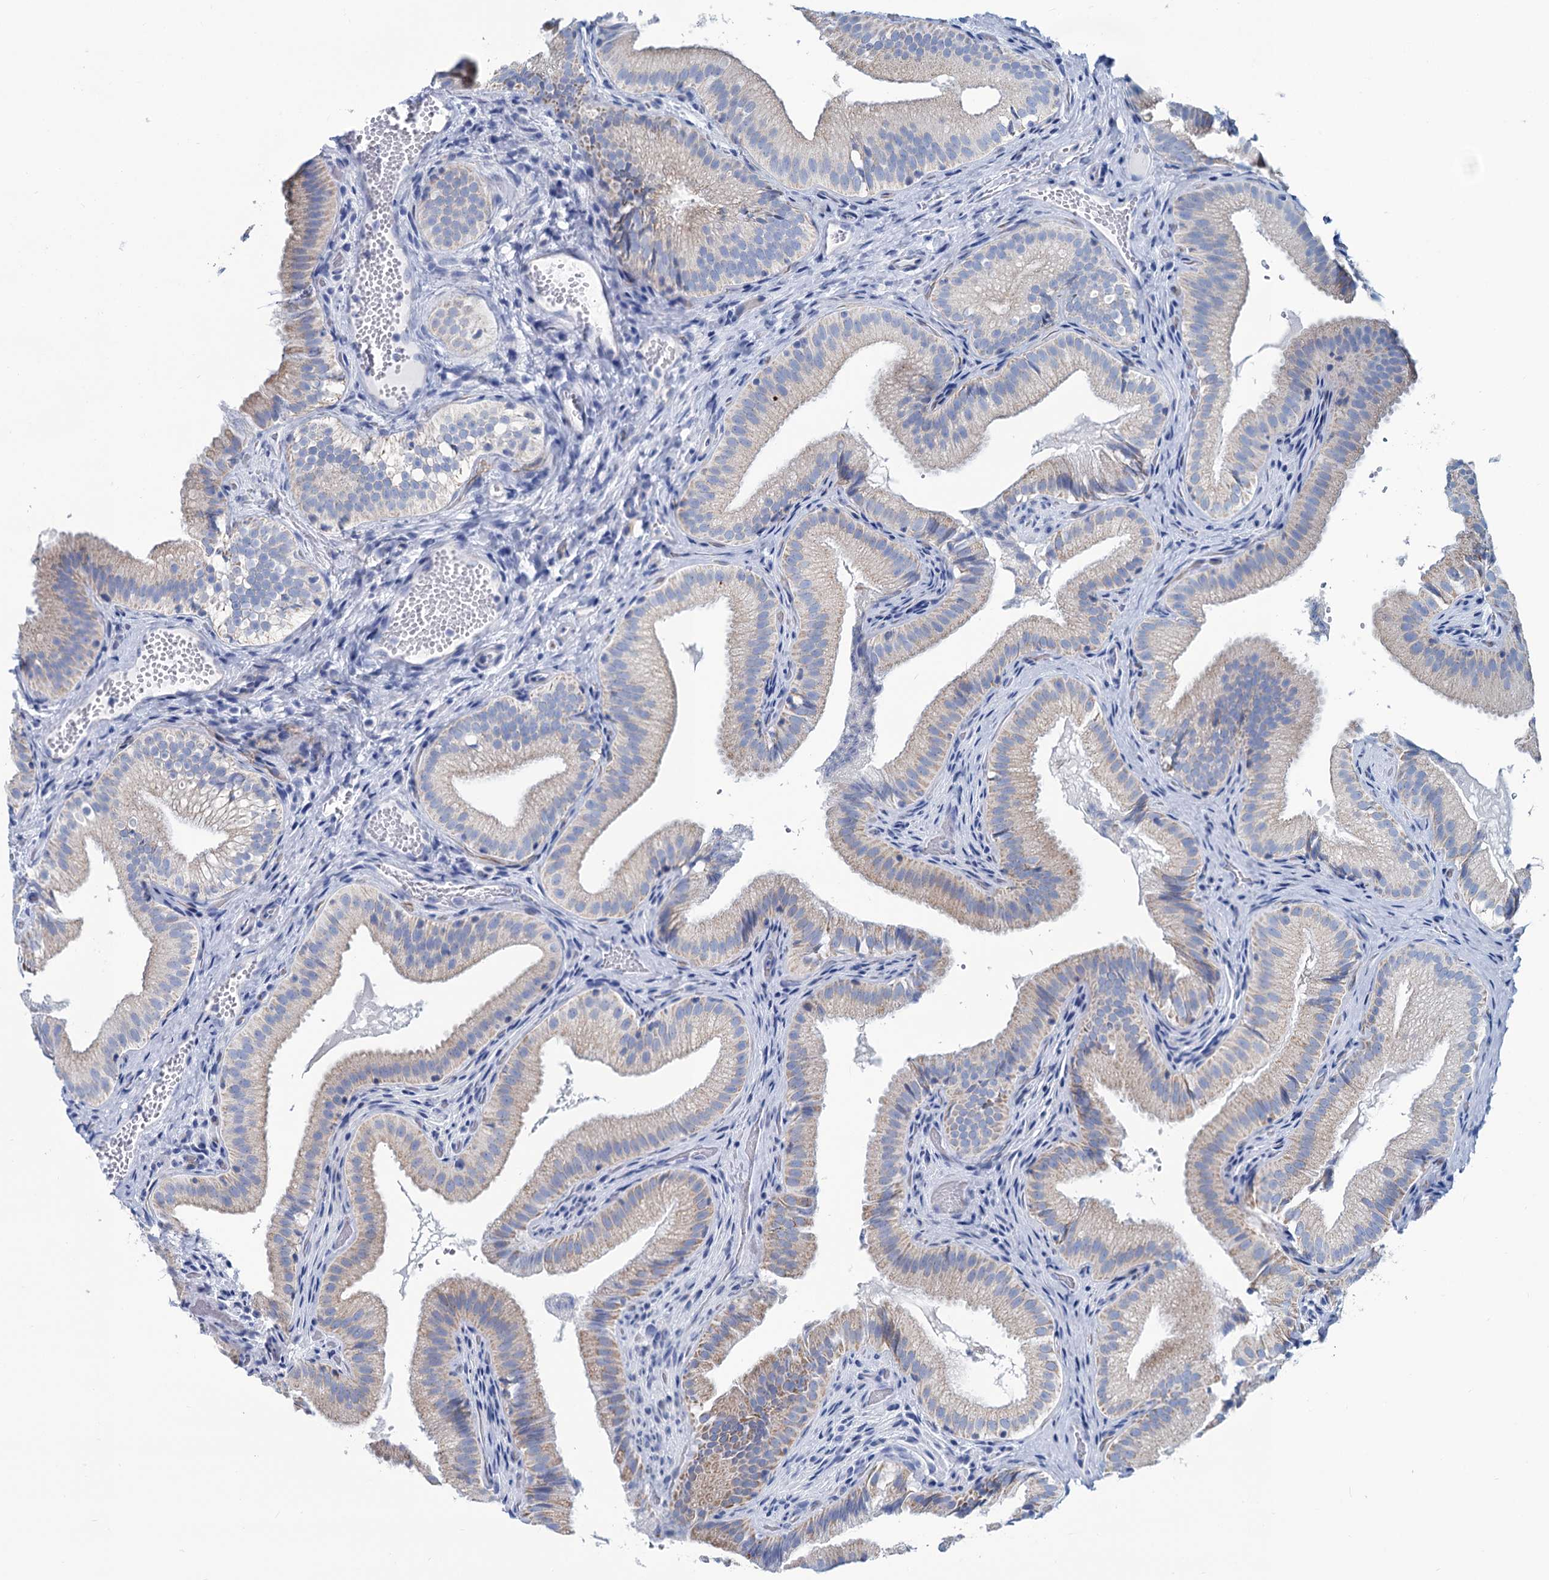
{"staining": {"intensity": "weak", "quantity": "<25%", "location": "cytoplasmic/membranous"}, "tissue": "gallbladder", "cell_type": "Glandular cells", "image_type": "normal", "snomed": [{"axis": "morphology", "description": "Normal tissue, NOS"}, {"axis": "topography", "description": "Gallbladder"}], "caption": "IHC histopathology image of unremarkable human gallbladder stained for a protein (brown), which displays no positivity in glandular cells. Brightfield microscopy of IHC stained with DAB (brown) and hematoxylin (blue), captured at high magnification.", "gene": "SLC1A3", "patient": {"sex": "female", "age": 30}}